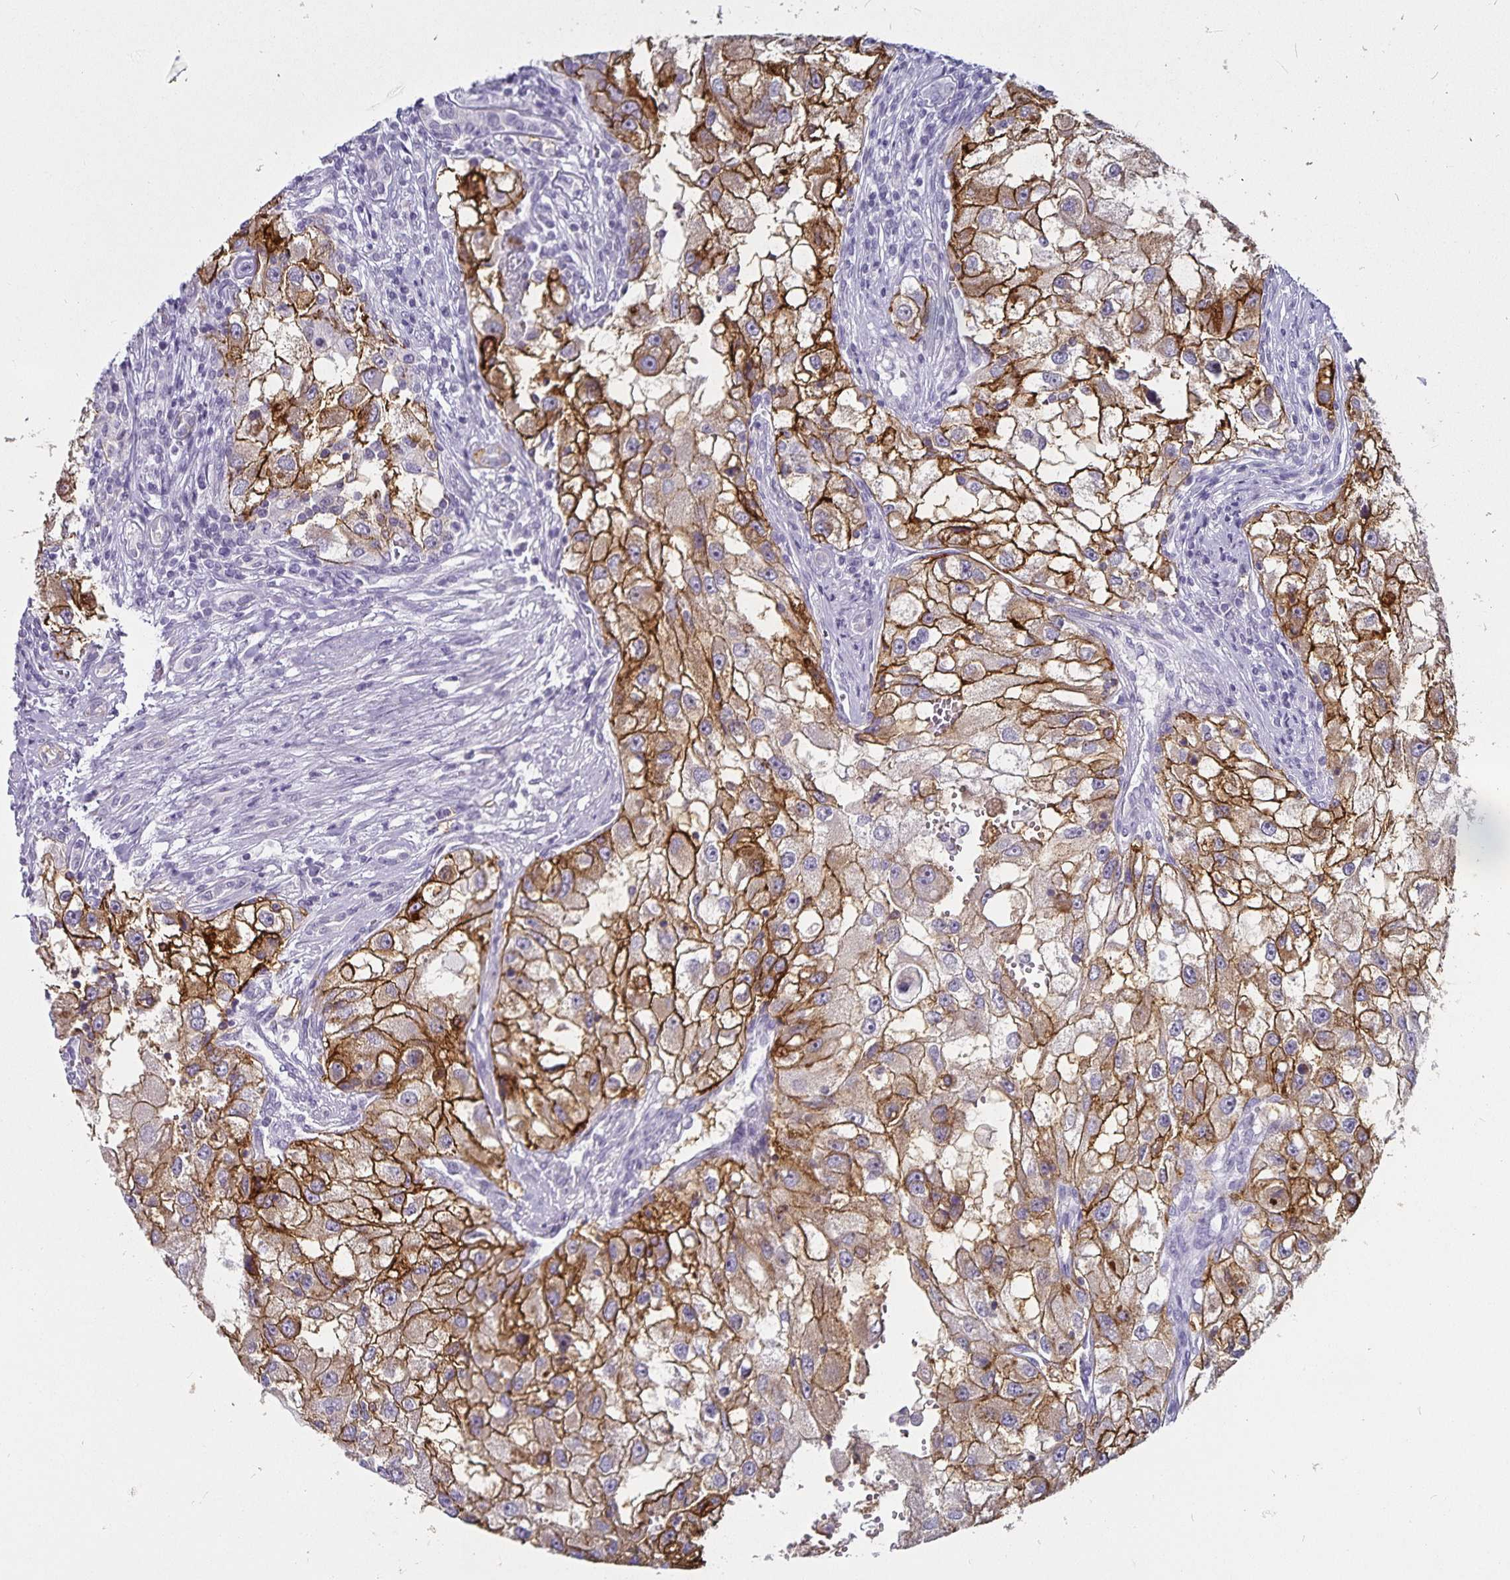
{"staining": {"intensity": "moderate", "quantity": ">75%", "location": "cytoplasmic/membranous"}, "tissue": "renal cancer", "cell_type": "Tumor cells", "image_type": "cancer", "snomed": [{"axis": "morphology", "description": "Adenocarcinoma, NOS"}, {"axis": "topography", "description": "Kidney"}], "caption": "IHC staining of renal cancer, which exhibits medium levels of moderate cytoplasmic/membranous expression in approximately >75% of tumor cells indicating moderate cytoplasmic/membranous protein expression. The staining was performed using DAB (brown) for protein detection and nuclei were counterstained in hematoxylin (blue).", "gene": "CA12", "patient": {"sex": "male", "age": 63}}